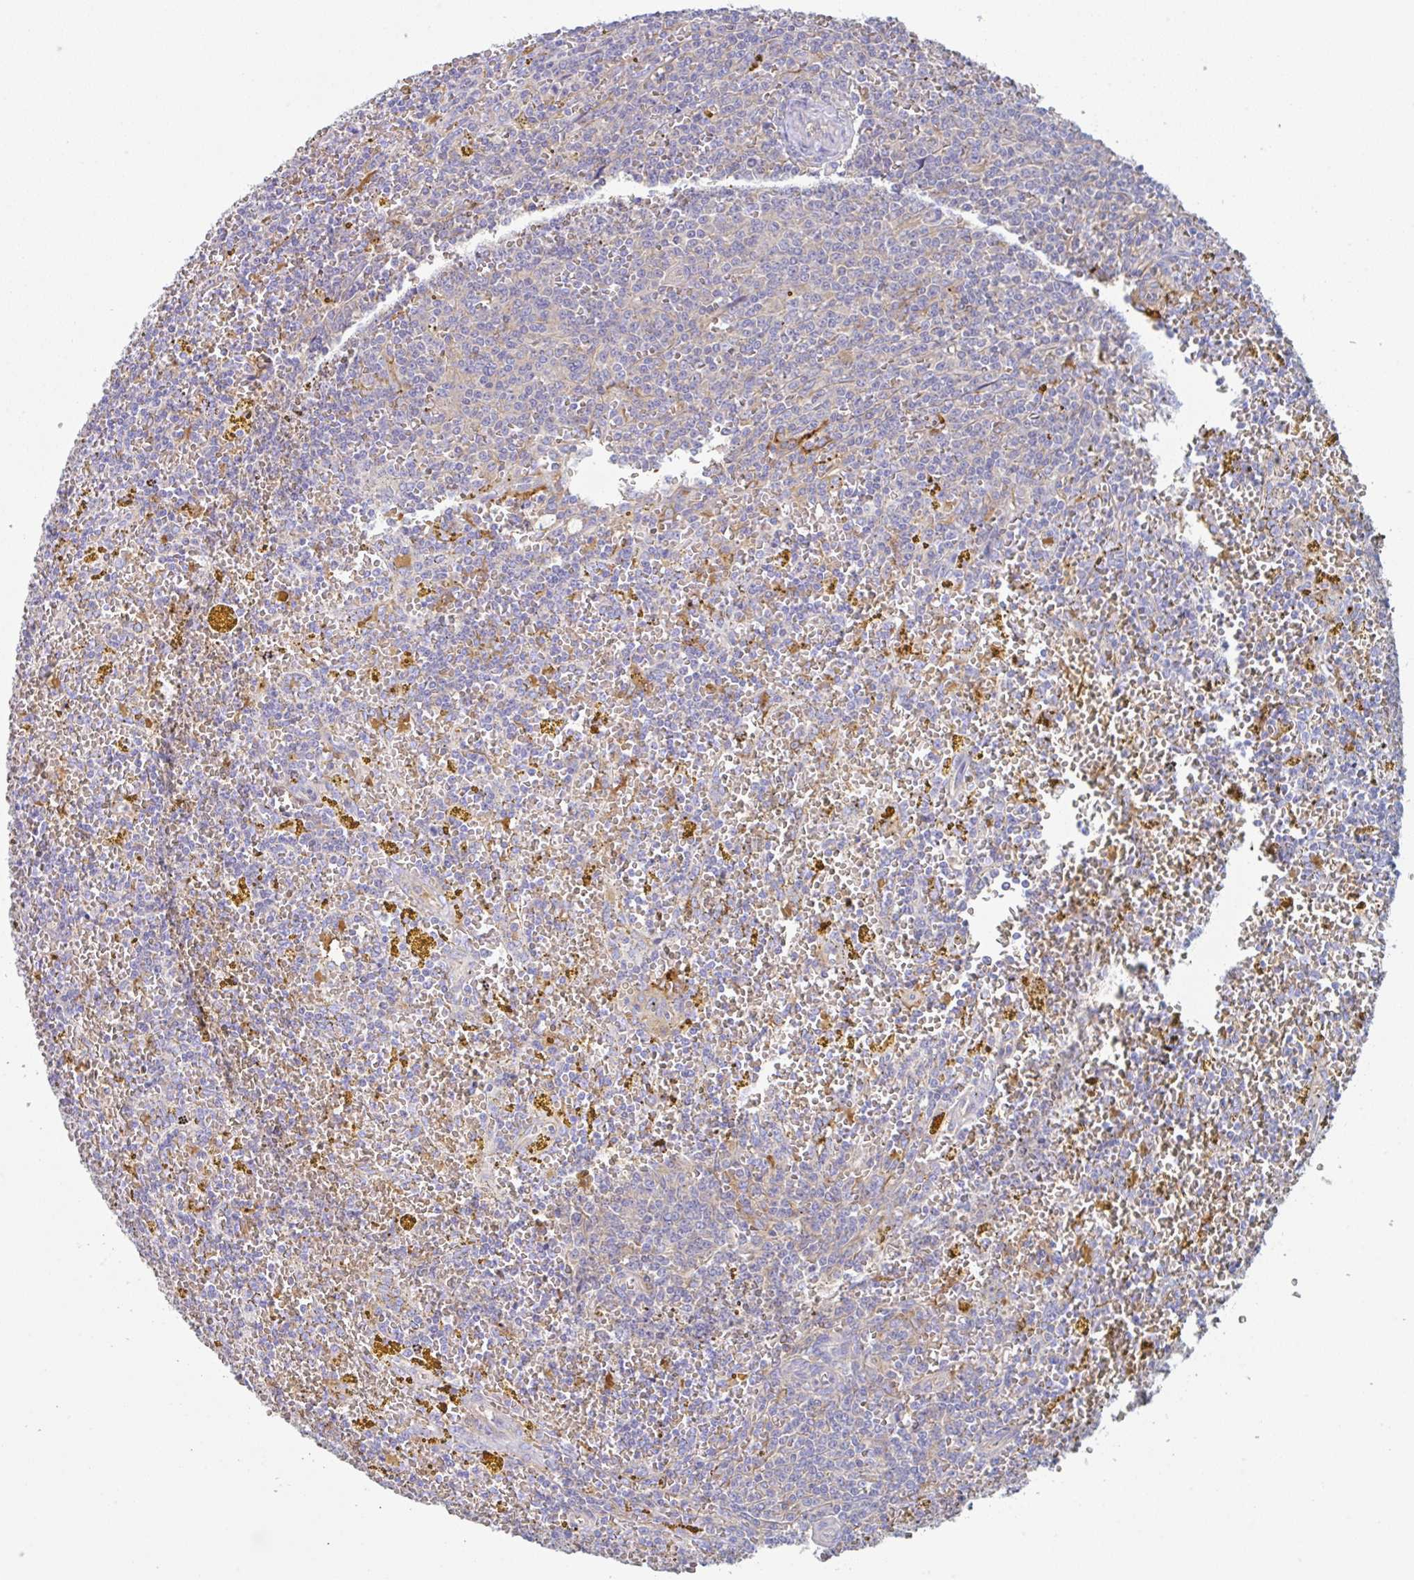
{"staining": {"intensity": "negative", "quantity": "none", "location": "none"}, "tissue": "lymphoma", "cell_type": "Tumor cells", "image_type": "cancer", "snomed": [{"axis": "morphology", "description": "Malignant lymphoma, non-Hodgkin's type, Low grade"}, {"axis": "topography", "description": "Spleen"}, {"axis": "topography", "description": "Lymph node"}], "caption": "Tumor cells are negative for protein expression in human malignant lymphoma, non-Hodgkin's type (low-grade). Brightfield microscopy of IHC stained with DAB (3,3'-diaminobenzidine) (brown) and hematoxylin (blue), captured at high magnification.", "gene": "AMPD2", "patient": {"sex": "female", "age": 66}}